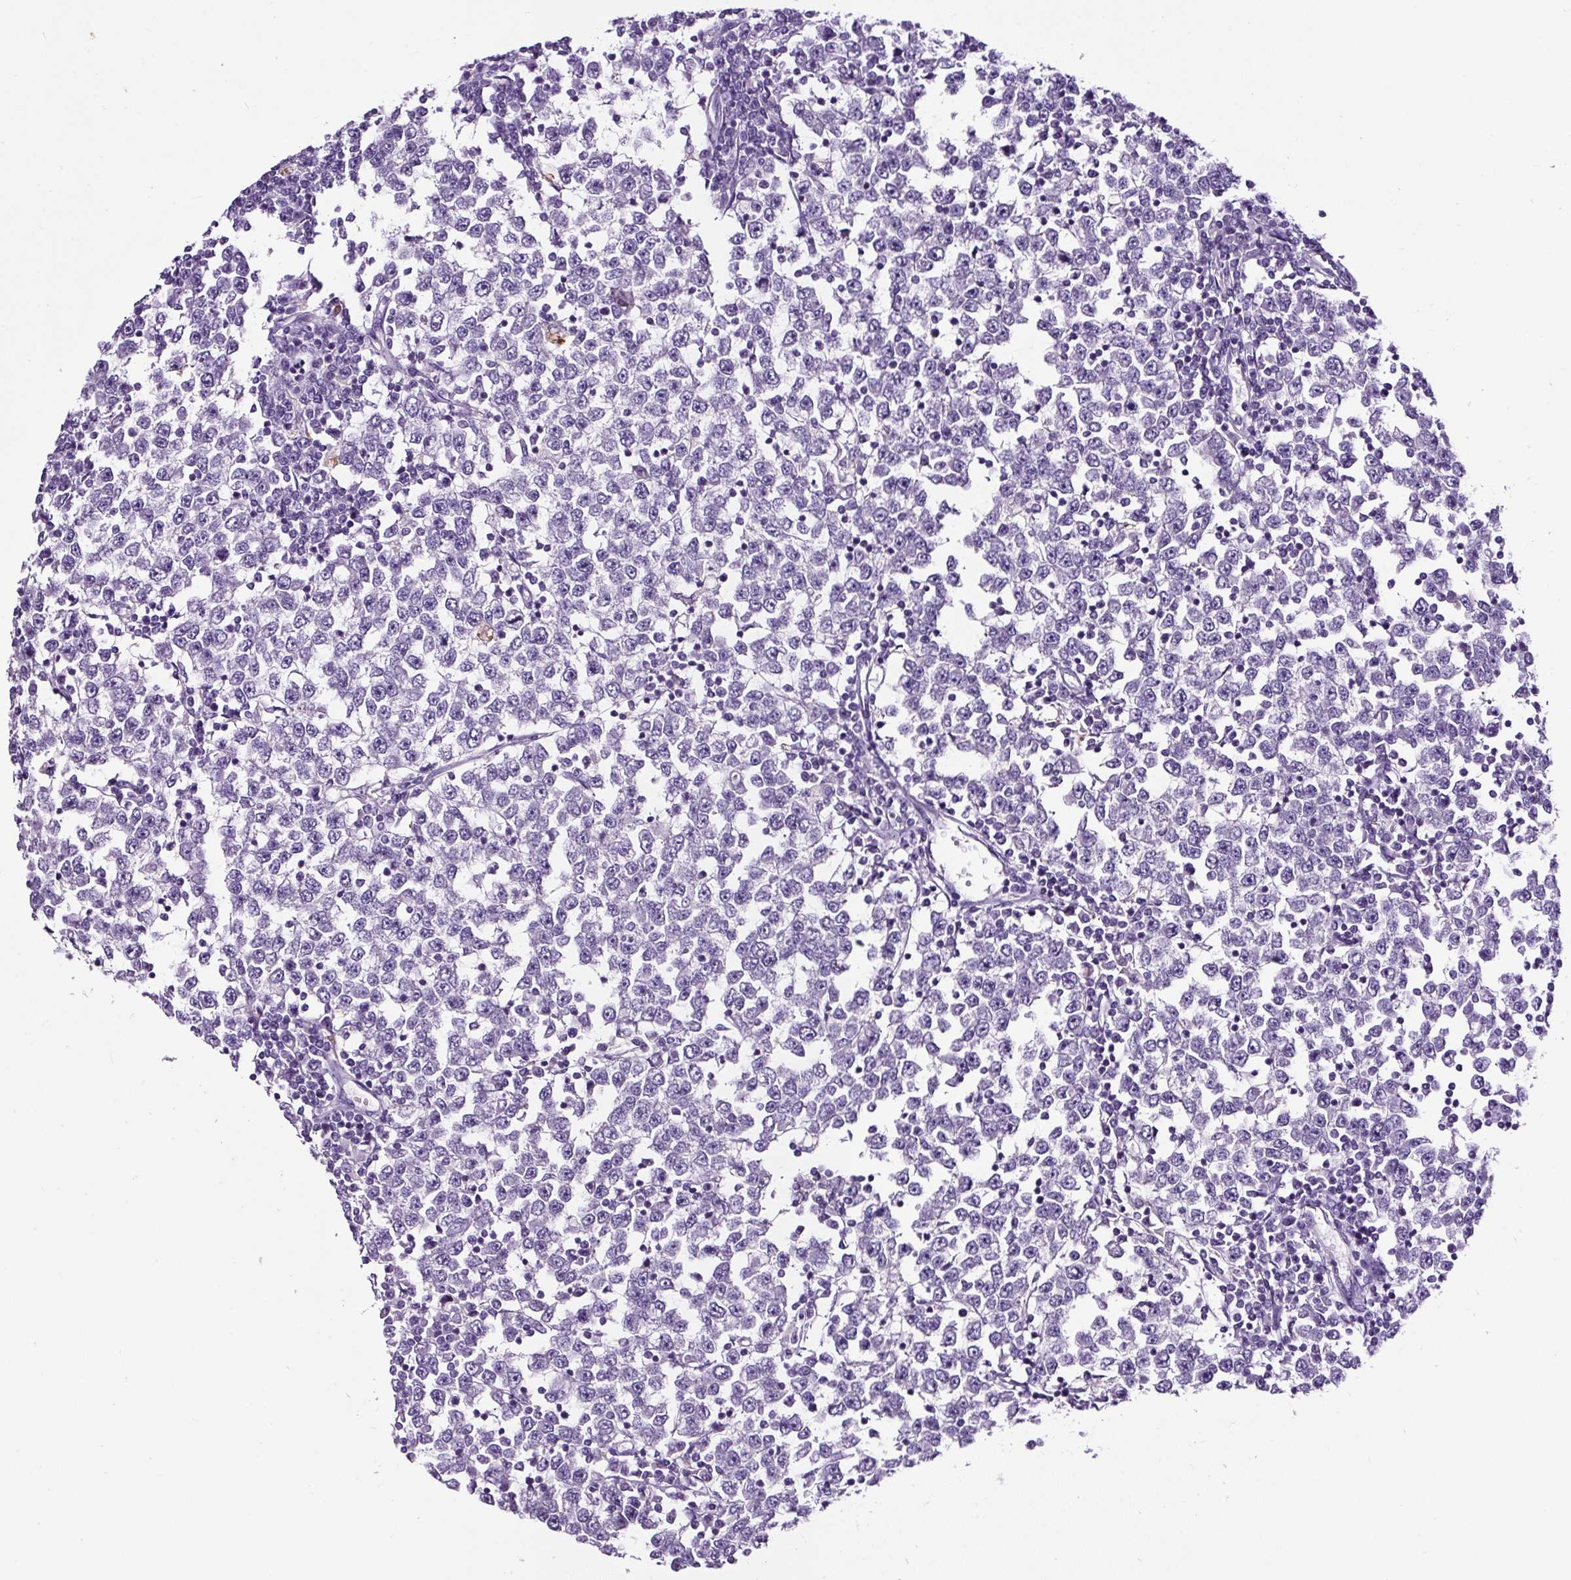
{"staining": {"intensity": "negative", "quantity": "none", "location": "none"}, "tissue": "testis cancer", "cell_type": "Tumor cells", "image_type": "cancer", "snomed": [{"axis": "morphology", "description": "Seminoma, NOS"}, {"axis": "topography", "description": "Testis"}], "caption": "IHC photomicrograph of neoplastic tissue: testis cancer stained with DAB reveals no significant protein positivity in tumor cells.", "gene": "SP8", "patient": {"sex": "male", "age": 65}}